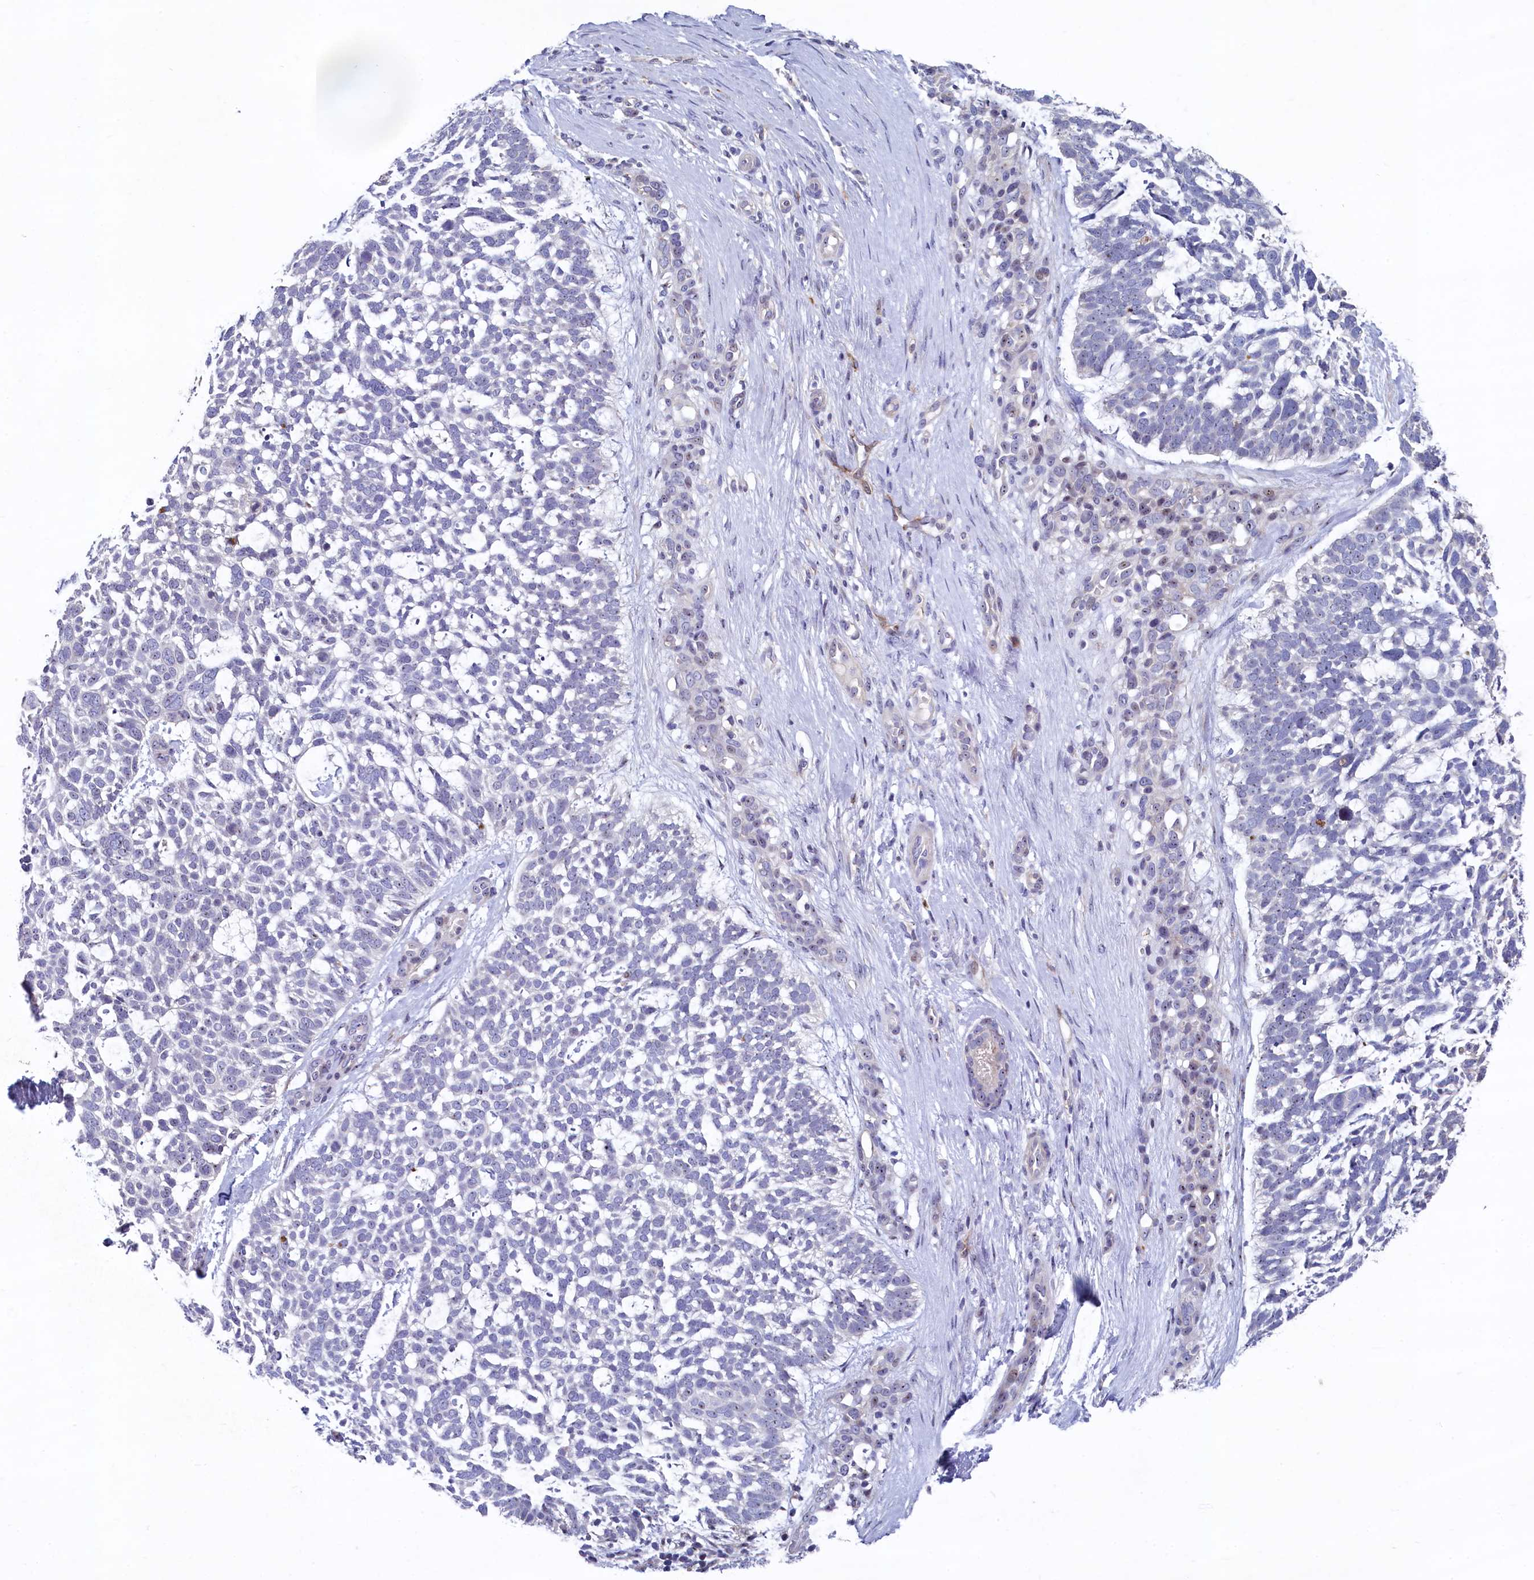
{"staining": {"intensity": "negative", "quantity": "none", "location": "none"}, "tissue": "skin cancer", "cell_type": "Tumor cells", "image_type": "cancer", "snomed": [{"axis": "morphology", "description": "Basal cell carcinoma"}, {"axis": "topography", "description": "Skin"}], "caption": "Protein analysis of basal cell carcinoma (skin) demonstrates no significant positivity in tumor cells.", "gene": "ASXL3", "patient": {"sex": "male", "age": 88}}